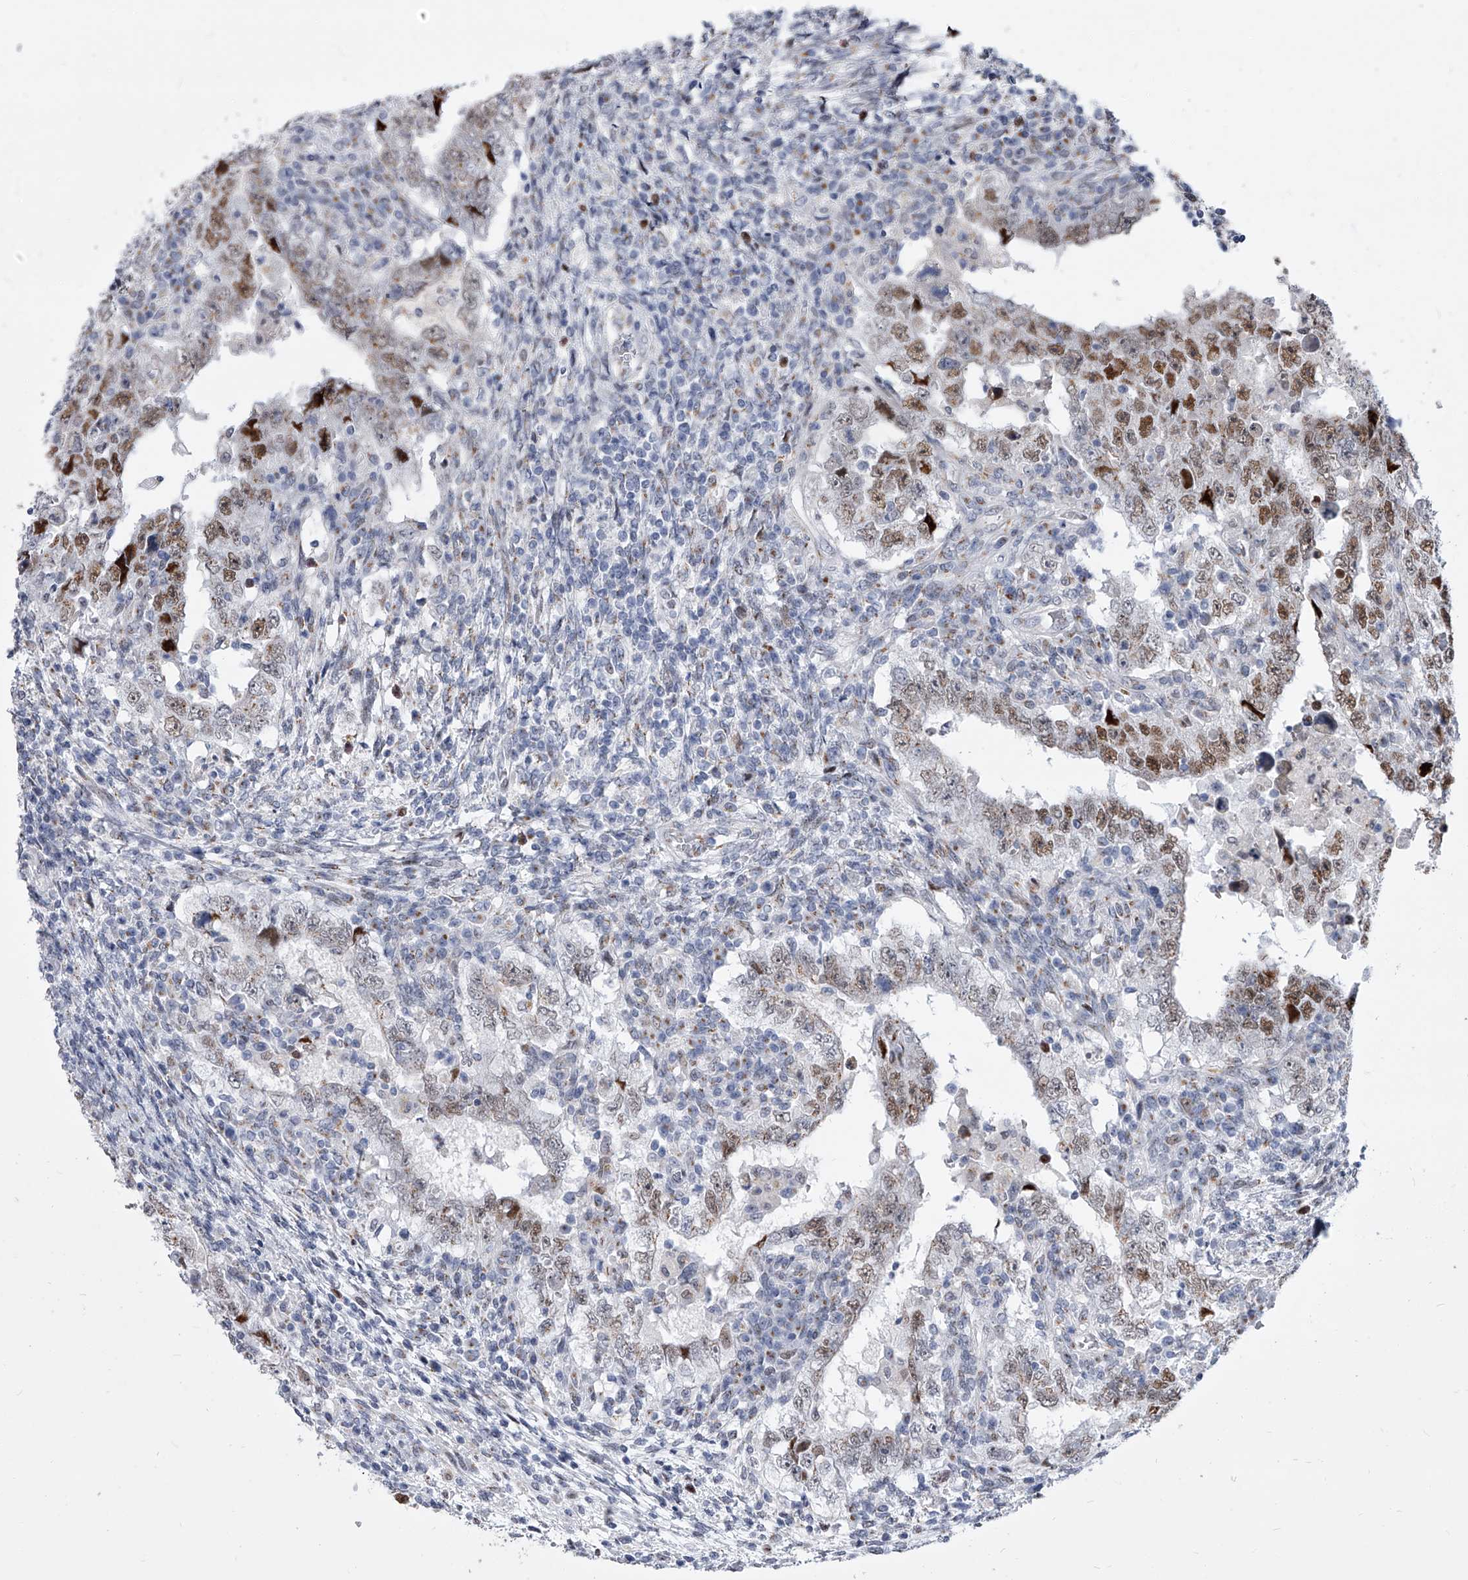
{"staining": {"intensity": "moderate", "quantity": "25%-75%", "location": "nuclear"}, "tissue": "testis cancer", "cell_type": "Tumor cells", "image_type": "cancer", "snomed": [{"axis": "morphology", "description": "Carcinoma, Embryonal, NOS"}, {"axis": "topography", "description": "Testis"}], "caption": "Tumor cells exhibit moderate nuclear expression in about 25%-75% of cells in testis cancer (embryonal carcinoma).", "gene": "EVA1C", "patient": {"sex": "male", "age": 26}}